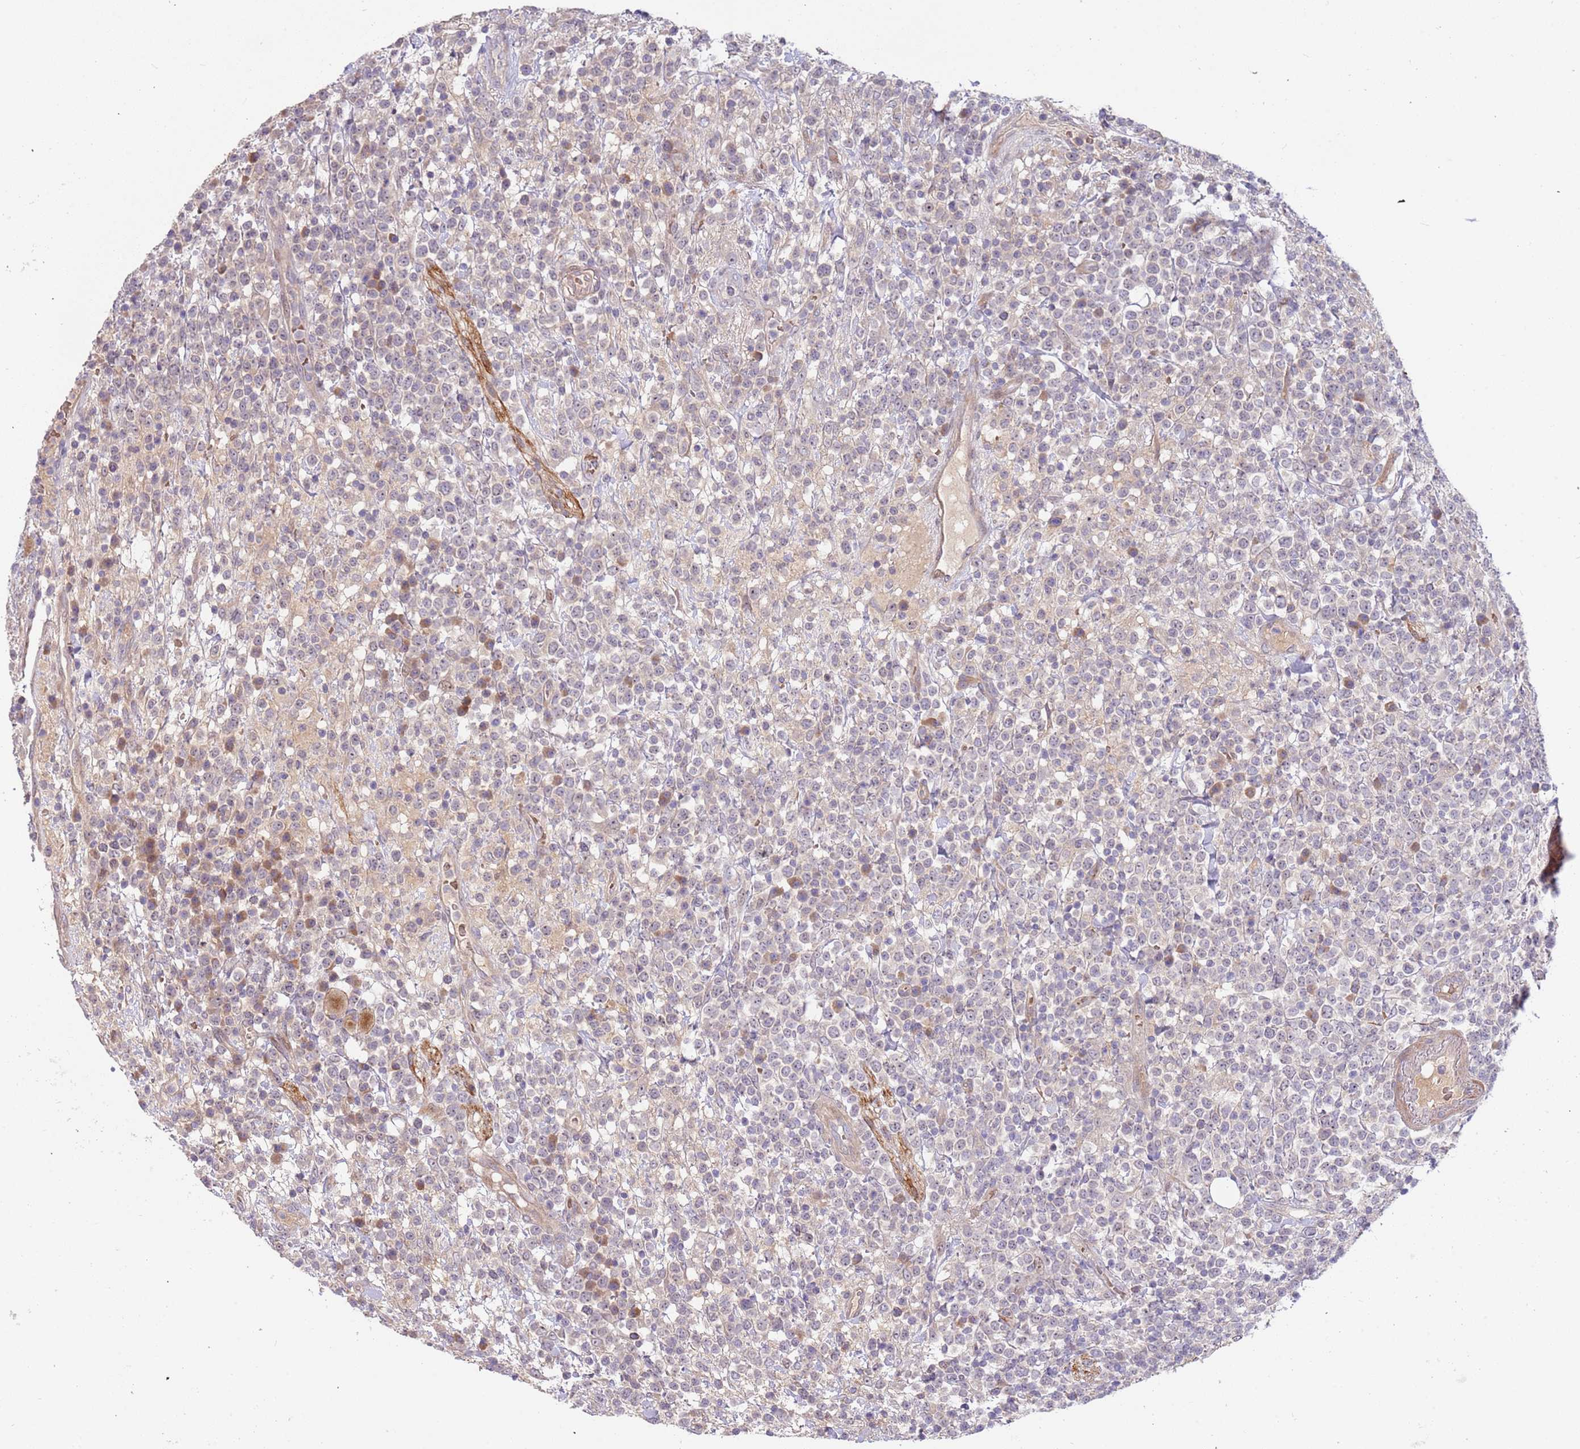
{"staining": {"intensity": "negative", "quantity": "none", "location": "none"}, "tissue": "lymphoma", "cell_type": "Tumor cells", "image_type": "cancer", "snomed": [{"axis": "morphology", "description": "Malignant lymphoma, non-Hodgkin's type, High grade"}, {"axis": "topography", "description": "Colon"}], "caption": "DAB immunohistochemical staining of human lymphoma shows no significant expression in tumor cells.", "gene": "TRAPPC6B", "patient": {"sex": "female", "age": 53}}